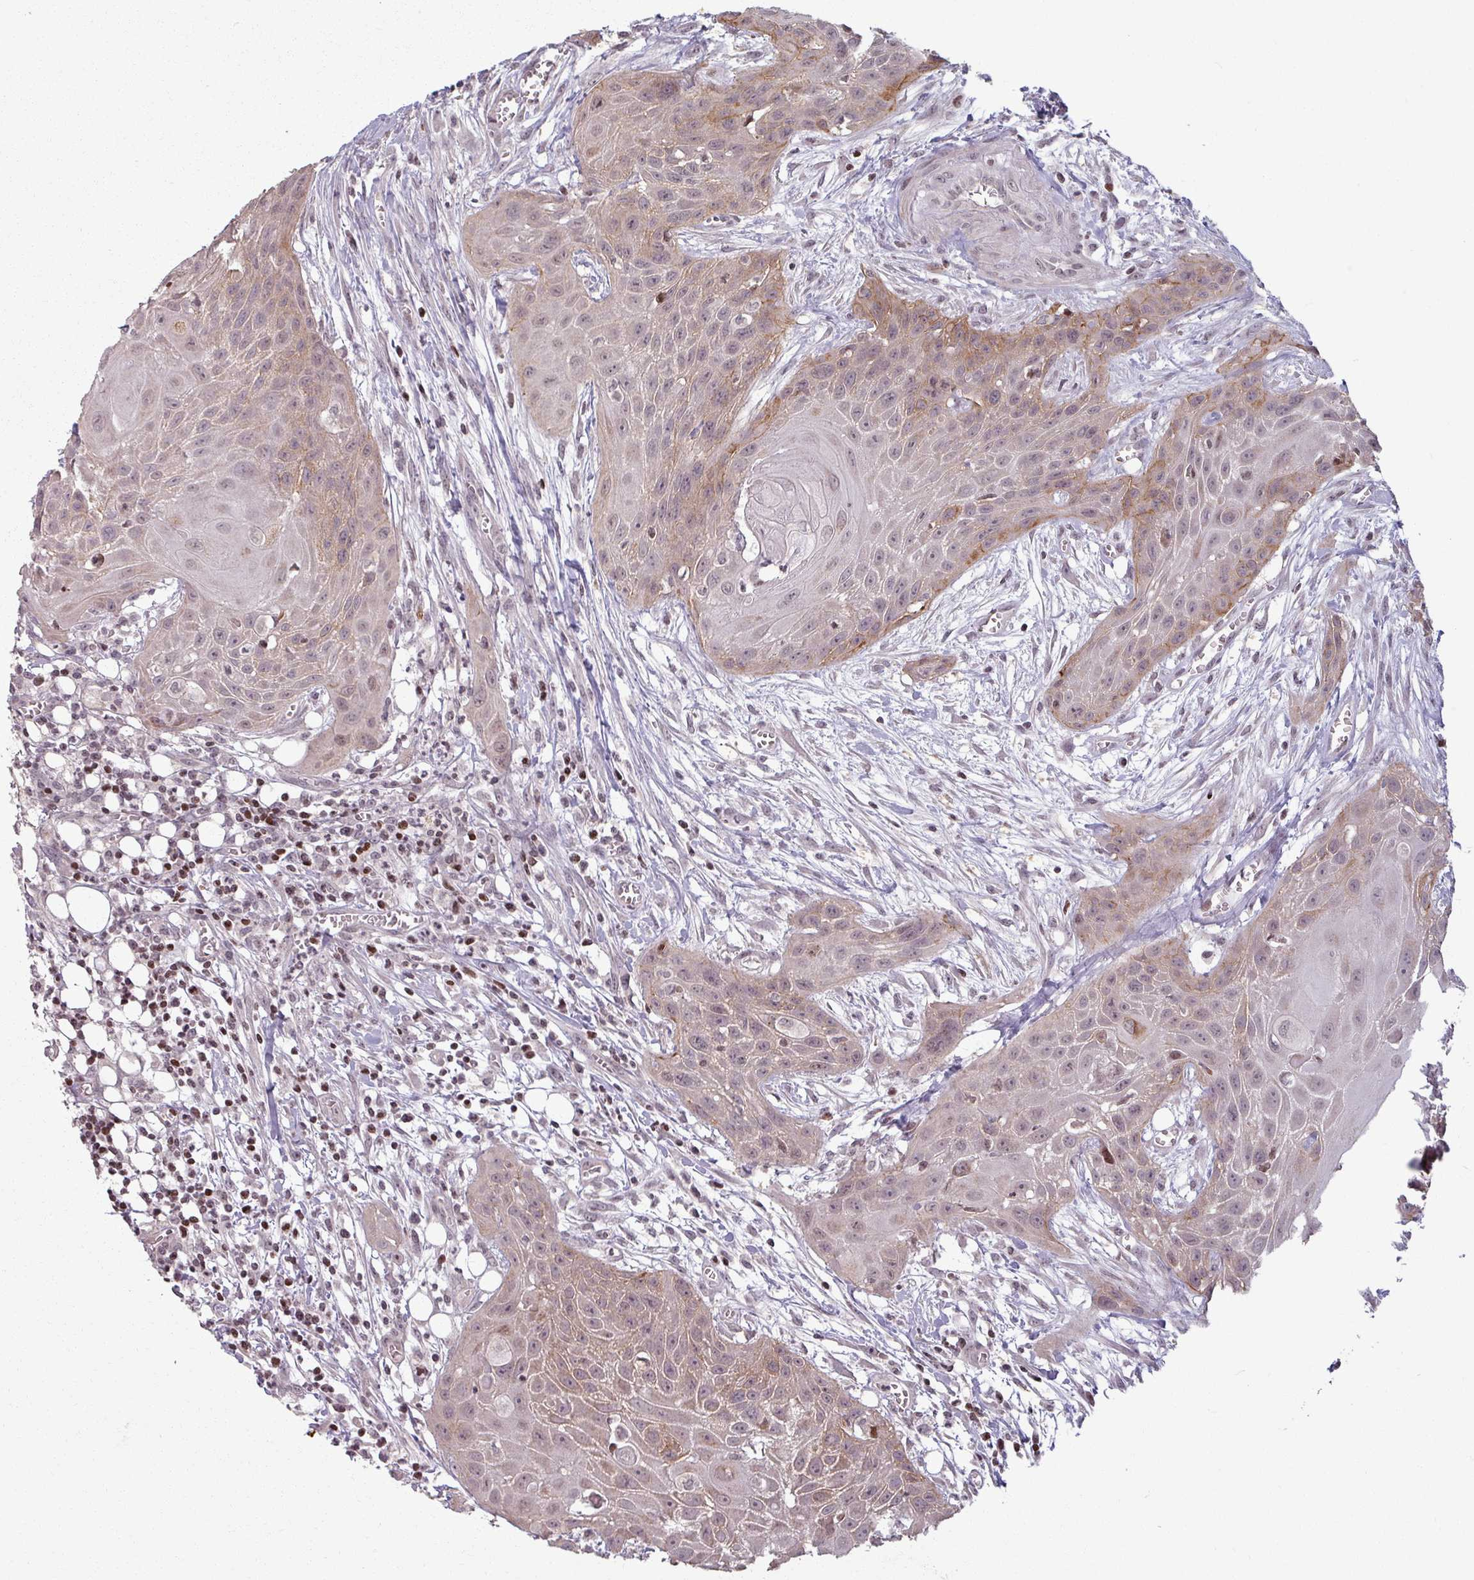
{"staining": {"intensity": "weak", "quantity": ">75%", "location": "cytoplasmic/membranous,nuclear"}, "tissue": "head and neck cancer", "cell_type": "Tumor cells", "image_type": "cancer", "snomed": [{"axis": "morphology", "description": "Squamous cell carcinoma, NOS"}, {"axis": "topography", "description": "Lymph node"}, {"axis": "topography", "description": "Salivary gland"}, {"axis": "topography", "description": "Head-Neck"}], "caption": "Weak cytoplasmic/membranous and nuclear protein positivity is identified in approximately >75% of tumor cells in squamous cell carcinoma (head and neck).", "gene": "NCOR1", "patient": {"sex": "female", "age": 74}}